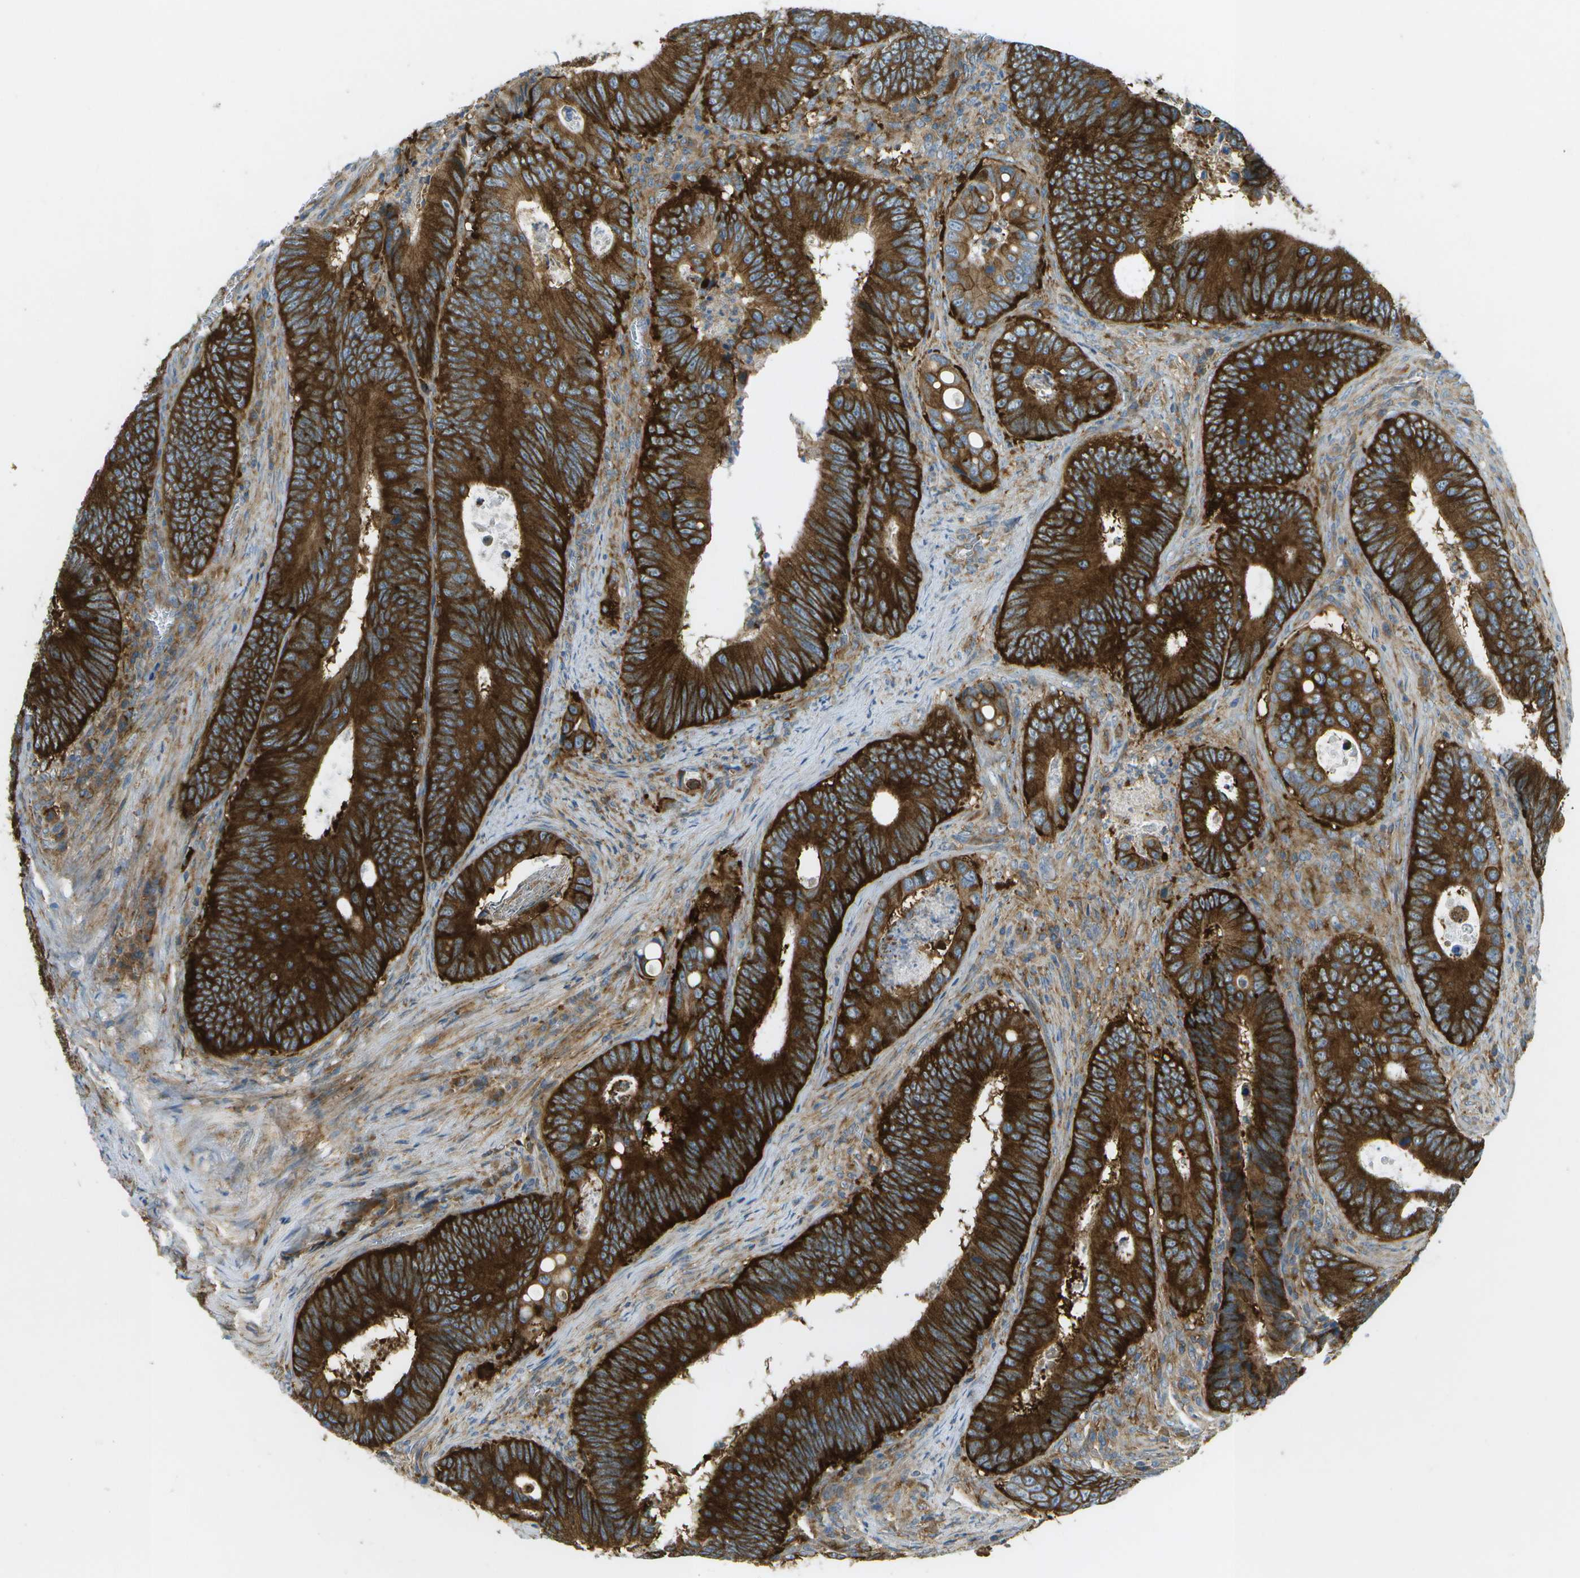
{"staining": {"intensity": "strong", "quantity": ">75%", "location": "cytoplasmic/membranous"}, "tissue": "colorectal cancer", "cell_type": "Tumor cells", "image_type": "cancer", "snomed": [{"axis": "morphology", "description": "Inflammation, NOS"}, {"axis": "morphology", "description": "Adenocarcinoma, NOS"}, {"axis": "topography", "description": "Colon"}], "caption": "A micrograph of human adenocarcinoma (colorectal) stained for a protein demonstrates strong cytoplasmic/membranous brown staining in tumor cells.", "gene": "WNK2", "patient": {"sex": "male", "age": 72}}